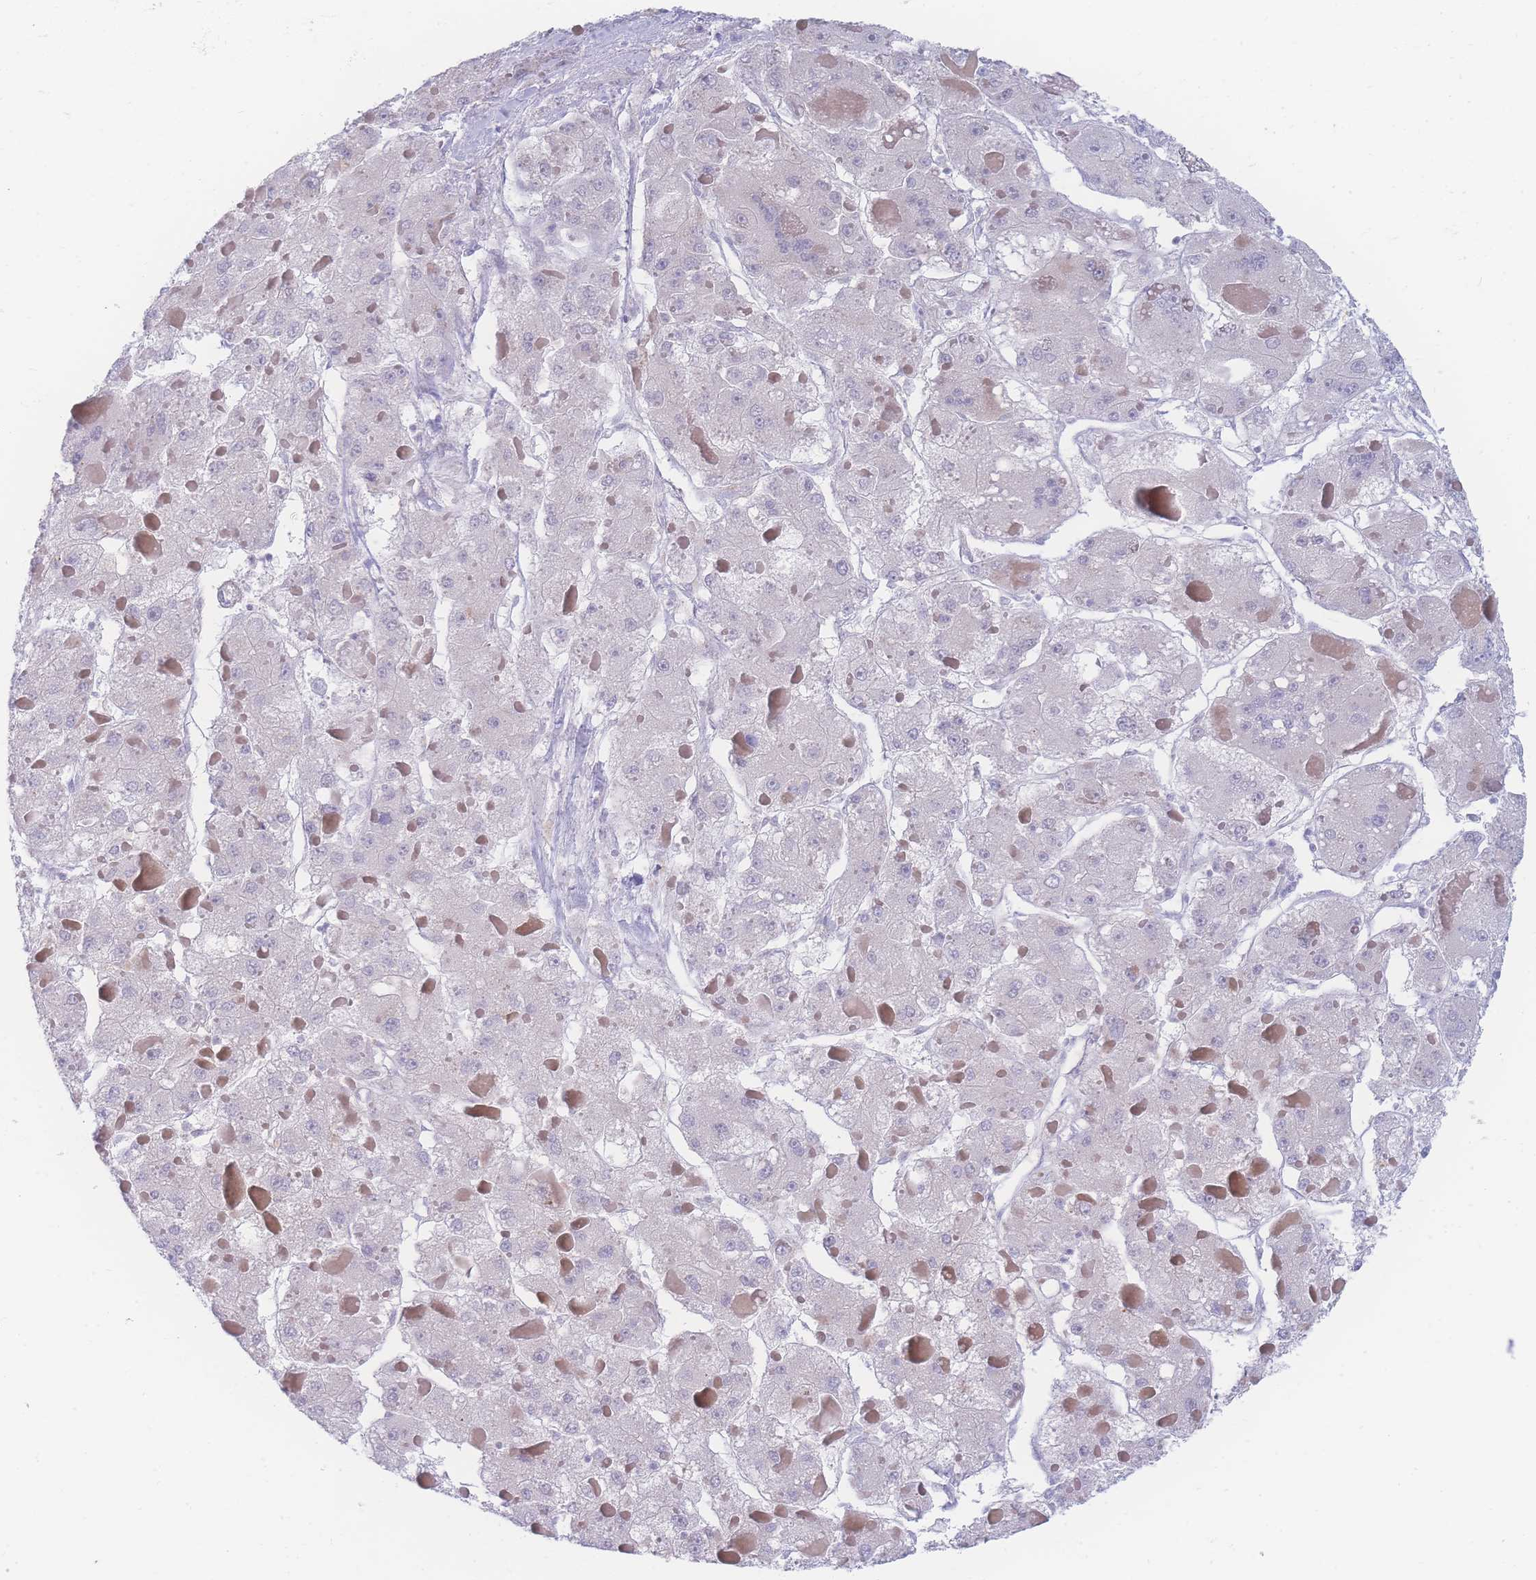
{"staining": {"intensity": "negative", "quantity": "none", "location": "none"}, "tissue": "liver cancer", "cell_type": "Tumor cells", "image_type": "cancer", "snomed": [{"axis": "morphology", "description": "Carcinoma, Hepatocellular, NOS"}, {"axis": "topography", "description": "Liver"}], "caption": "An immunohistochemistry image of liver cancer is shown. There is no staining in tumor cells of liver cancer.", "gene": "PRSS22", "patient": {"sex": "female", "age": 73}}